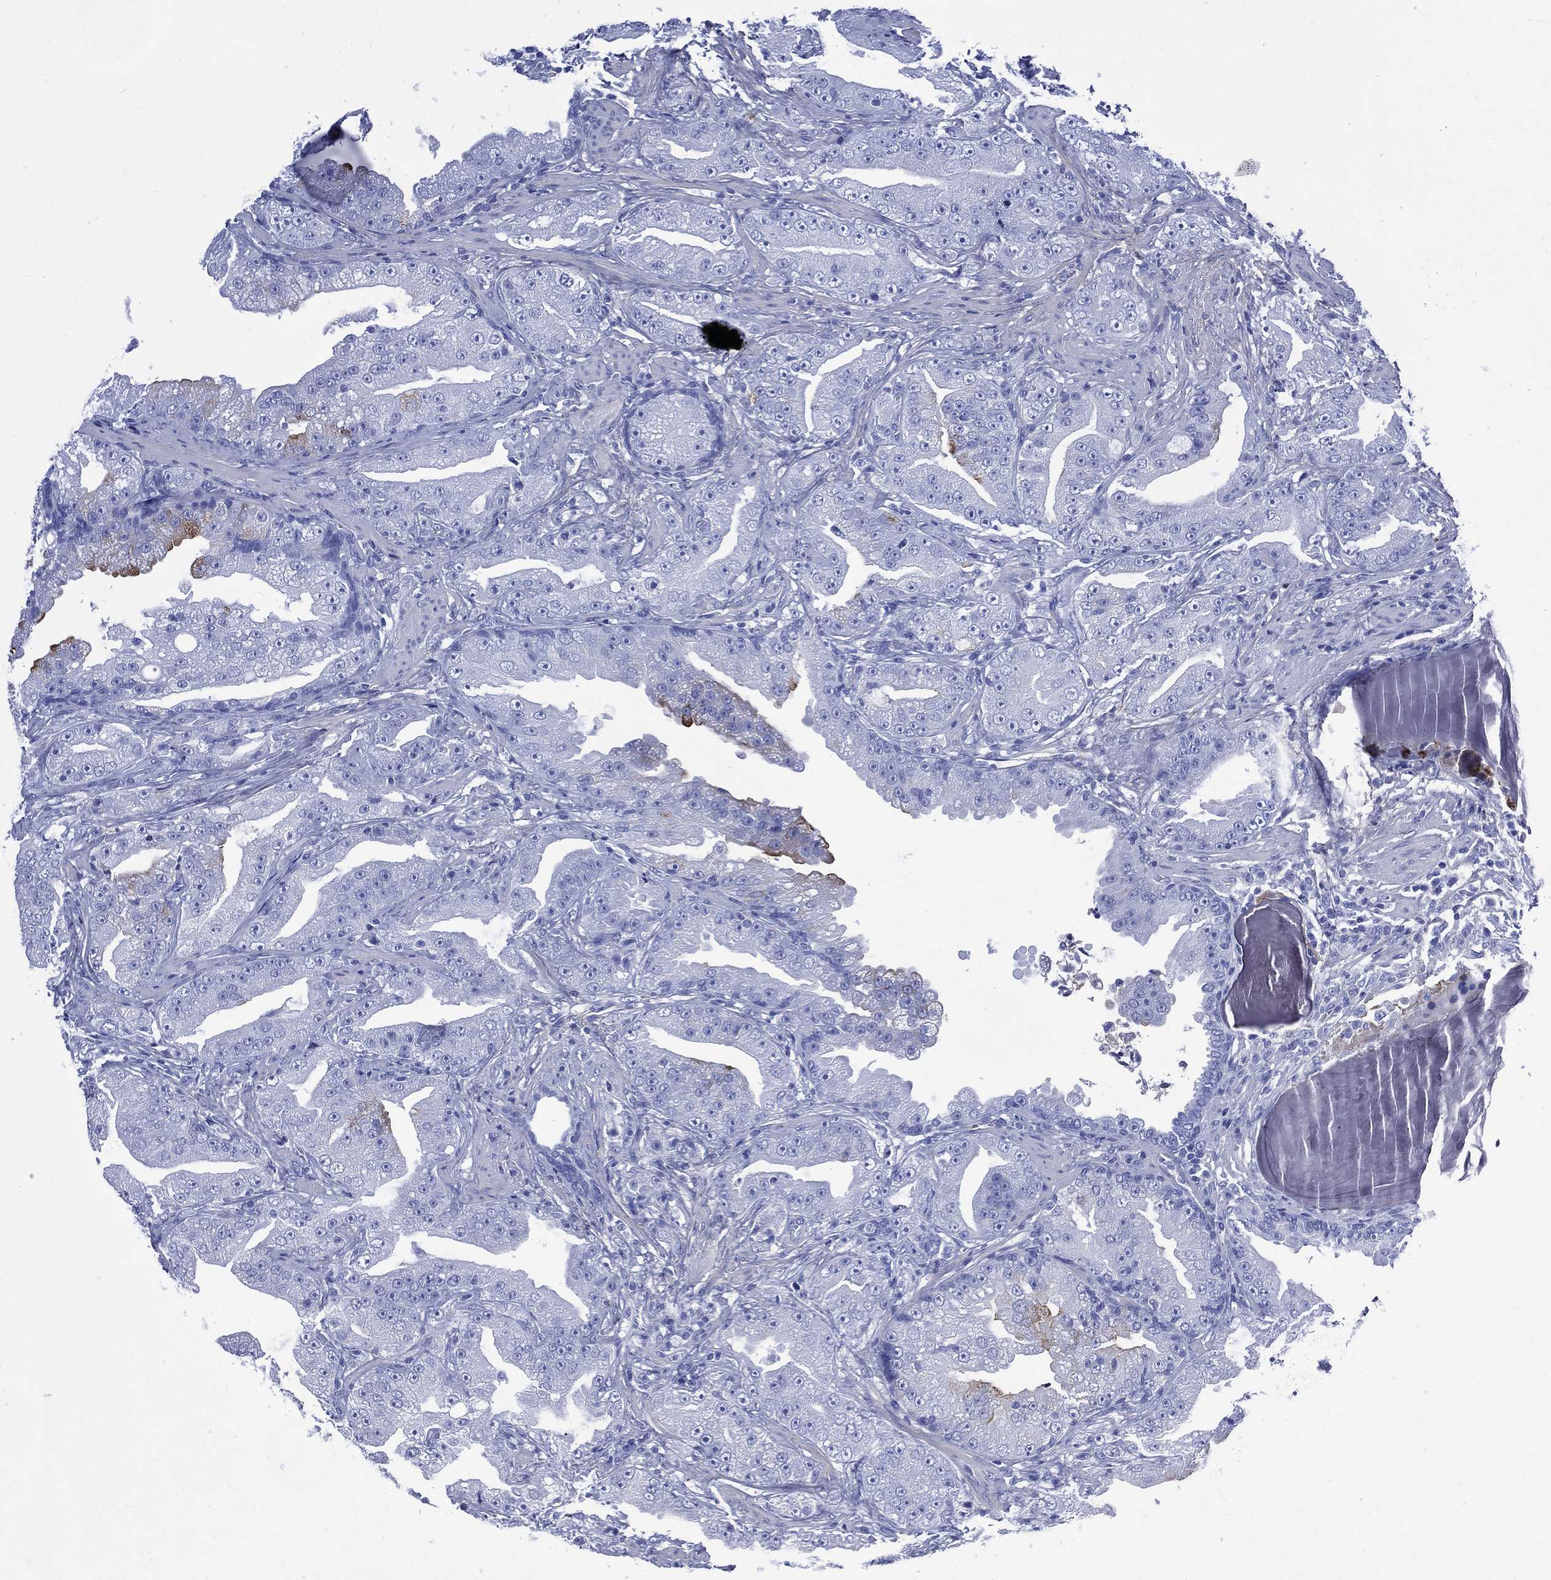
{"staining": {"intensity": "strong", "quantity": "<25%", "location": "cytoplasmic/membranous"}, "tissue": "prostate cancer", "cell_type": "Tumor cells", "image_type": "cancer", "snomed": [{"axis": "morphology", "description": "Adenocarcinoma, Low grade"}, {"axis": "topography", "description": "Prostate"}], "caption": "Prostate cancer (low-grade adenocarcinoma) stained for a protein (brown) exhibits strong cytoplasmic/membranous positive expression in approximately <25% of tumor cells.", "gene": "SHCBP1L", "patient": {"sex": "male", "age": 62}}